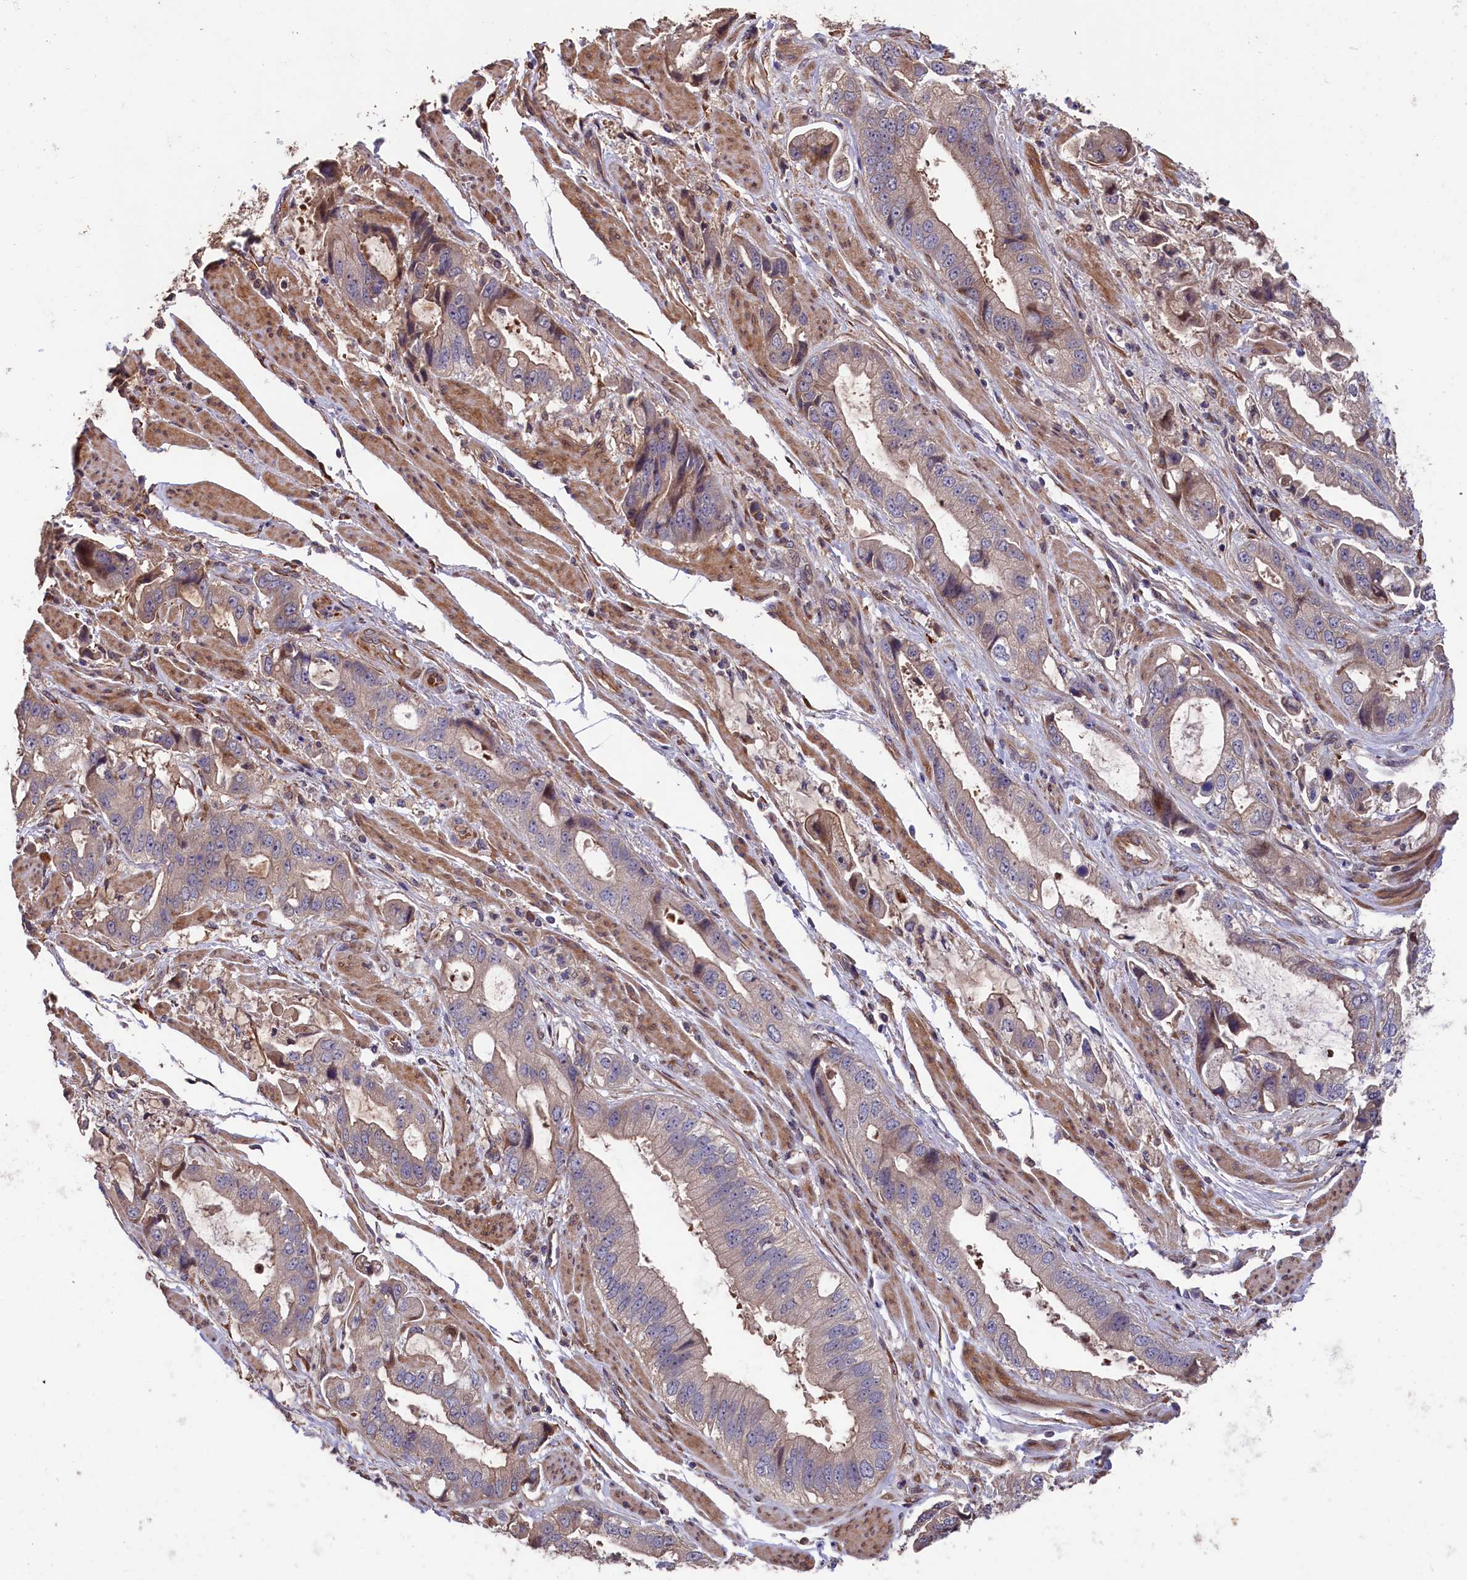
{"staining": {"intensity": "weak", "quantity": "25%-75%", "location": "cytoplasmic/membranous"}, "tissue": "stomach cancer", "cell_type": "Tumor cells", "image_type": "cancer", "snomed": [{"axis": "morphology", "description": "Adenocarcinoma, NOS"}, {"axis": "topography", "description": "Stomach"}], "caption": "Immunohistochemistry (IHC) of human stomach cancer demonstrates low levels of weak cytoplasmic/membranous expression in approximately 25%-75% of tumor cells. (DAB IHC with brightfield microscopy, high magnification).", "gene": "GREB1L", "patient": {"sex": "male", "age": 62}}